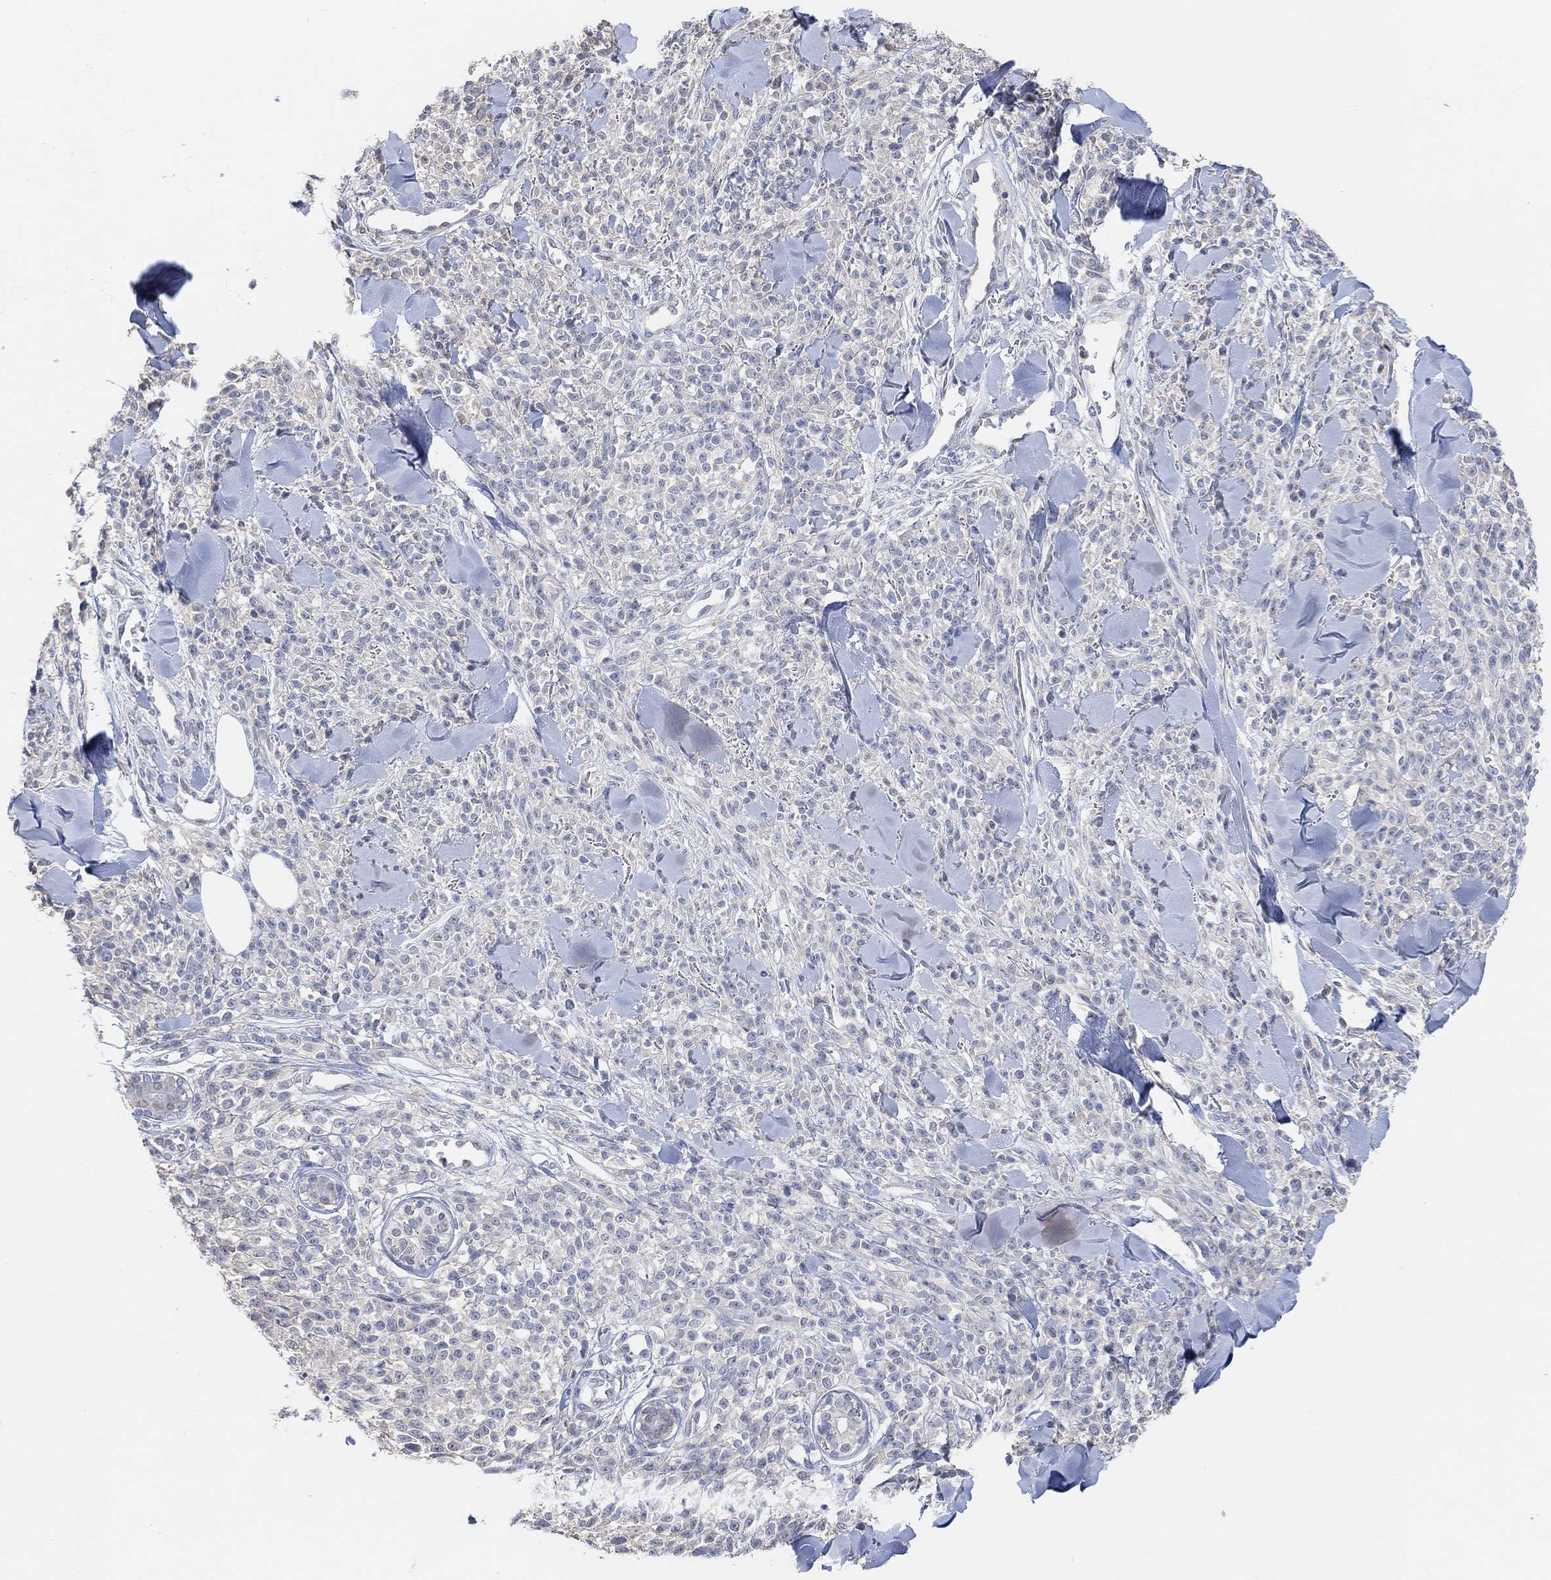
{"staining": {"intensity": "negative", "quantity": "none", "location": "none"}, "tissue": "melanoma", "cell_type": "Tumor cells", "image_type": "cancer", "snomed": [{"axis": "morphology", "description": "Malignant melanoma, NOS"}, {"axis": "topography", "description": "Skin"}, {"axis": "topography", "description": "Skin of trunk"}], "caption": "Malignant melanoma was stained to show a protein in brown. There is no significant staining in tumor cells.", "gene": "MUC1", "patient": {"sex": "male", "age": 74}}